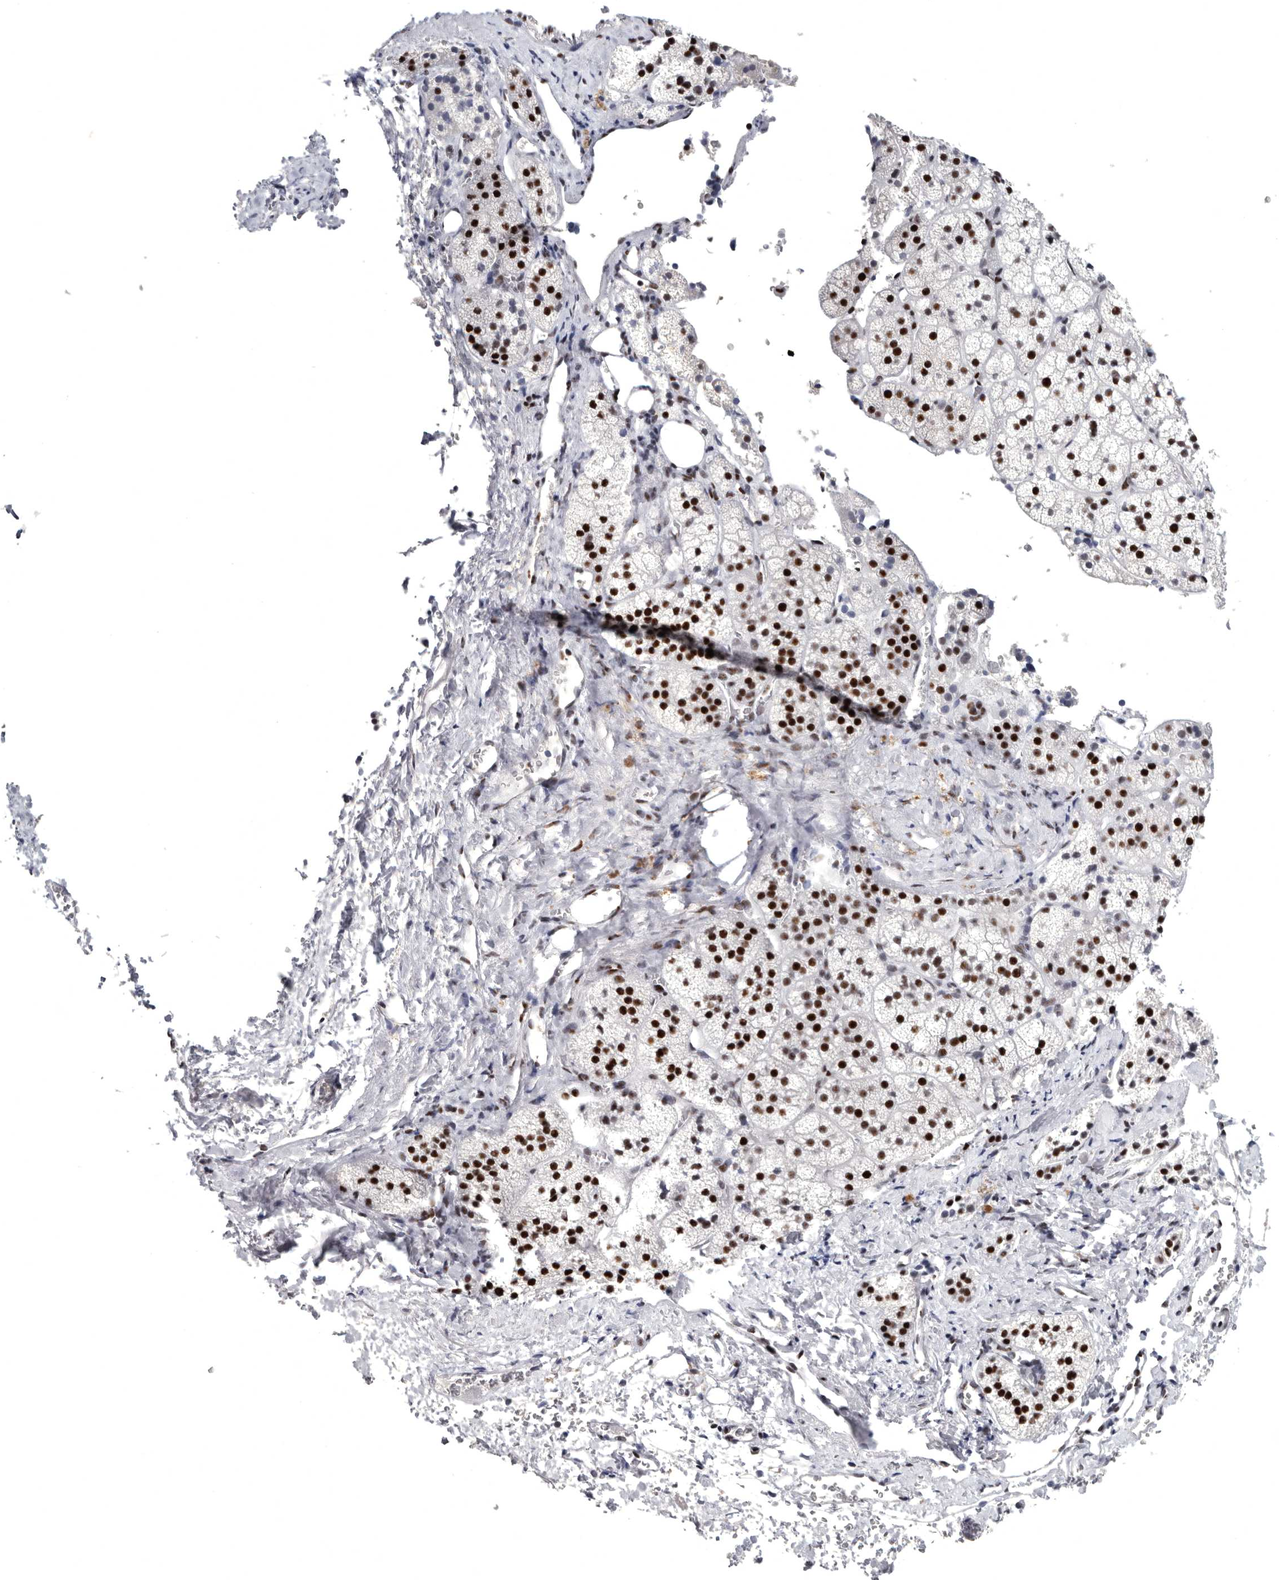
{"staining": {"intensity": "strong", "quantity": "25%-75%", "location": "nuclear"}, "tissue": "adrenal gland", "cell_type": "Glandular cells", "image_type": "normal", "snomed": [{"axis": "morphology", "description": "Normal tissue, NOS"}, {"axis": "topography", "description": "Adrenal gland"}], "caption": "Immunohistochemical staining of normal human adrenal gland shows strong nuclear protein expression in about 25%-75% of glandular cells. (DAB (3,3'-diaminobenzidine) = brown stain, brightfield microscopy at high magnification).", "gene": "WRAP73", "patient": {"sex": "female", "age": 44}}